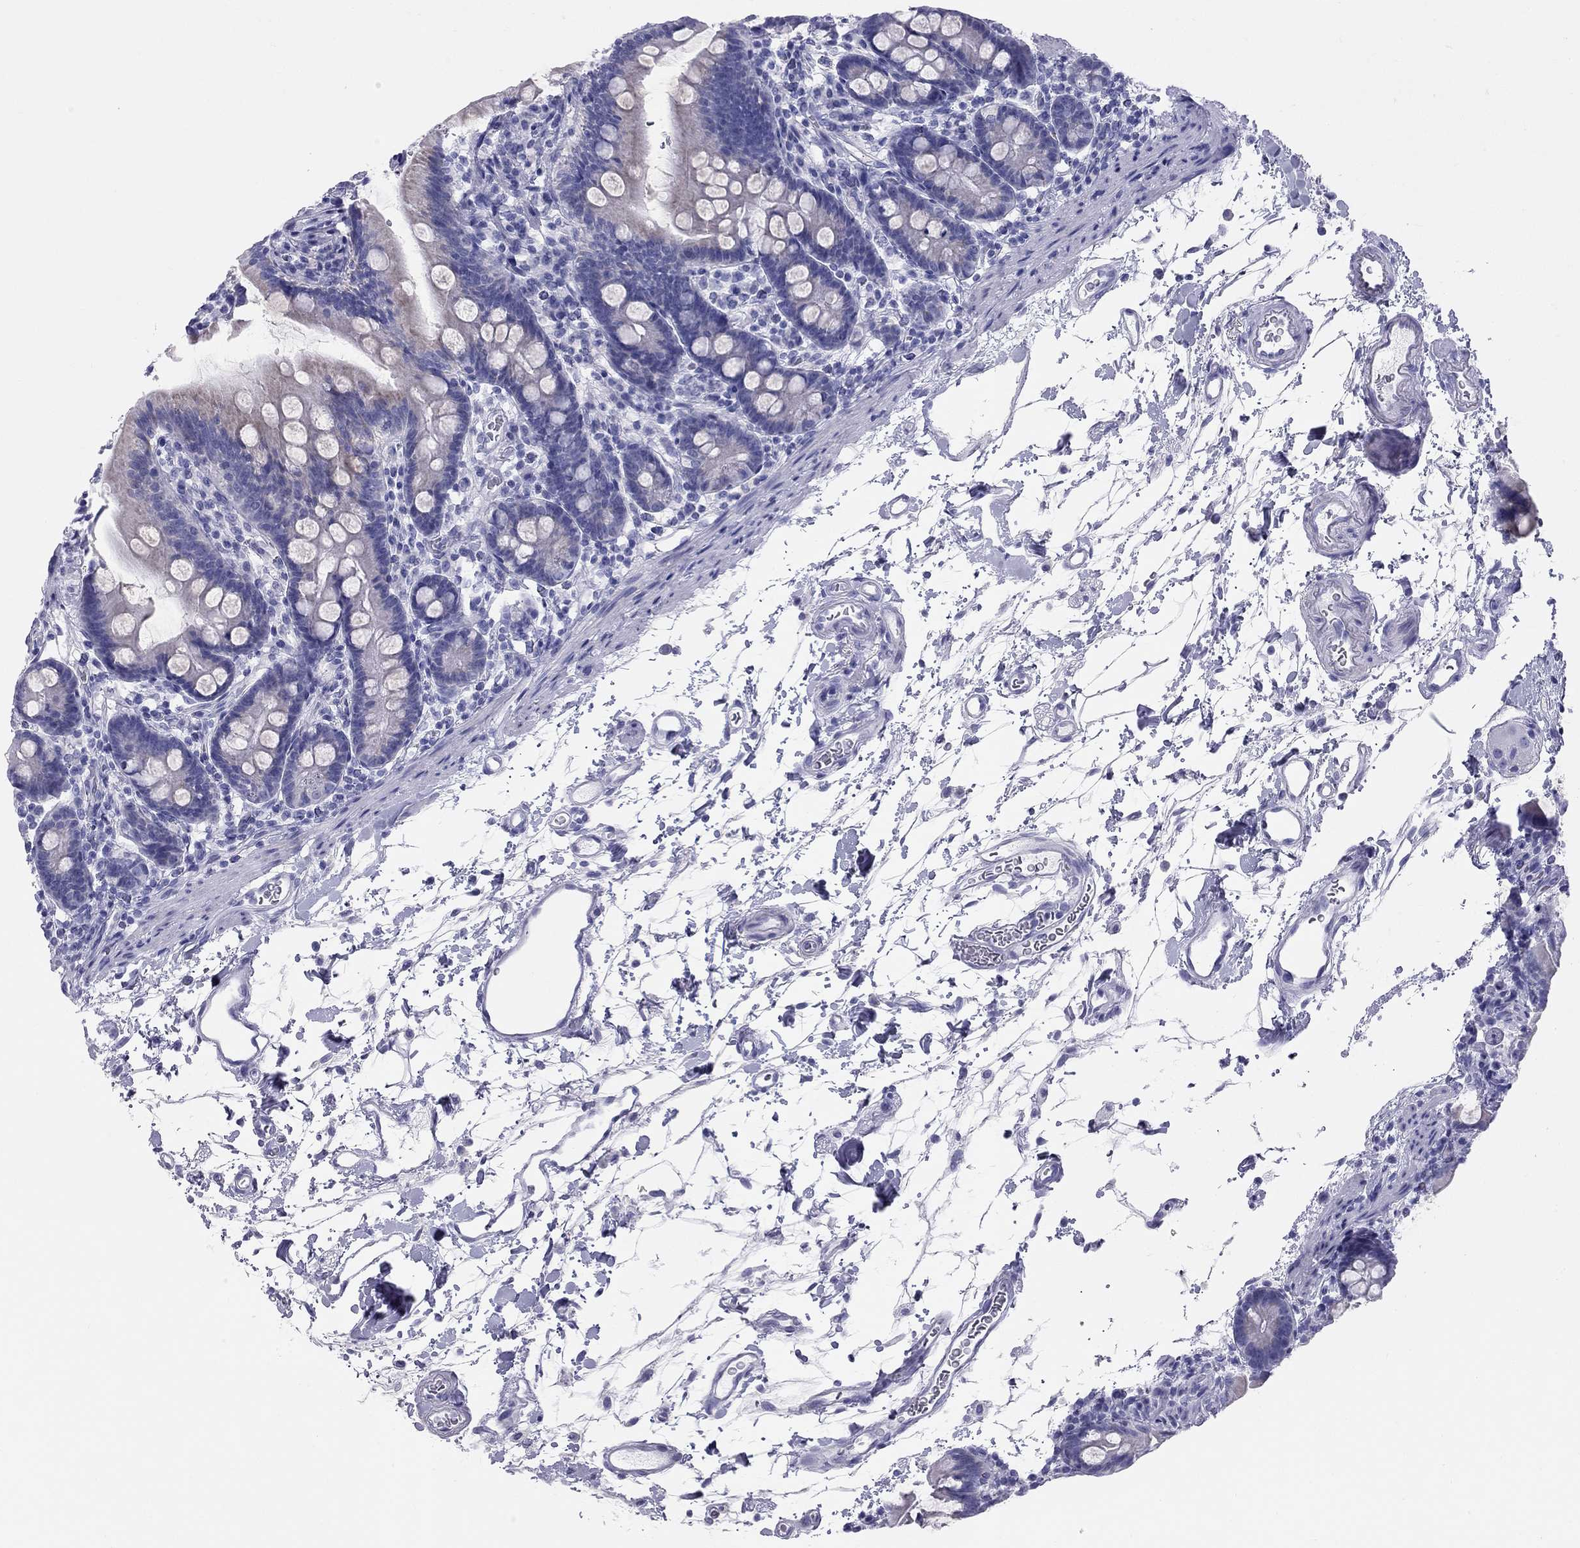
{"staining": {"intensity": "moderate", "quantity": "<25%", "location": "cytoplasmic/membranous"}, "tissue": "small intestine", "cell_type": "Glandular cells", "image_type": "normal", "snomed": [{"axis": "morphology", "description": "Normal tissue, NOS"}, {"axis": "topography", "description": "Small intestine"}], "caption": "This photomicrograph exhibits immunohistochemistry staining of unremarkable human small intestine, with low moderate cytoplasmic/membranous expression in about <25% of glandular cells.", "gene": "TRPM3", "patient": {"sex": "female", "age": 44}}